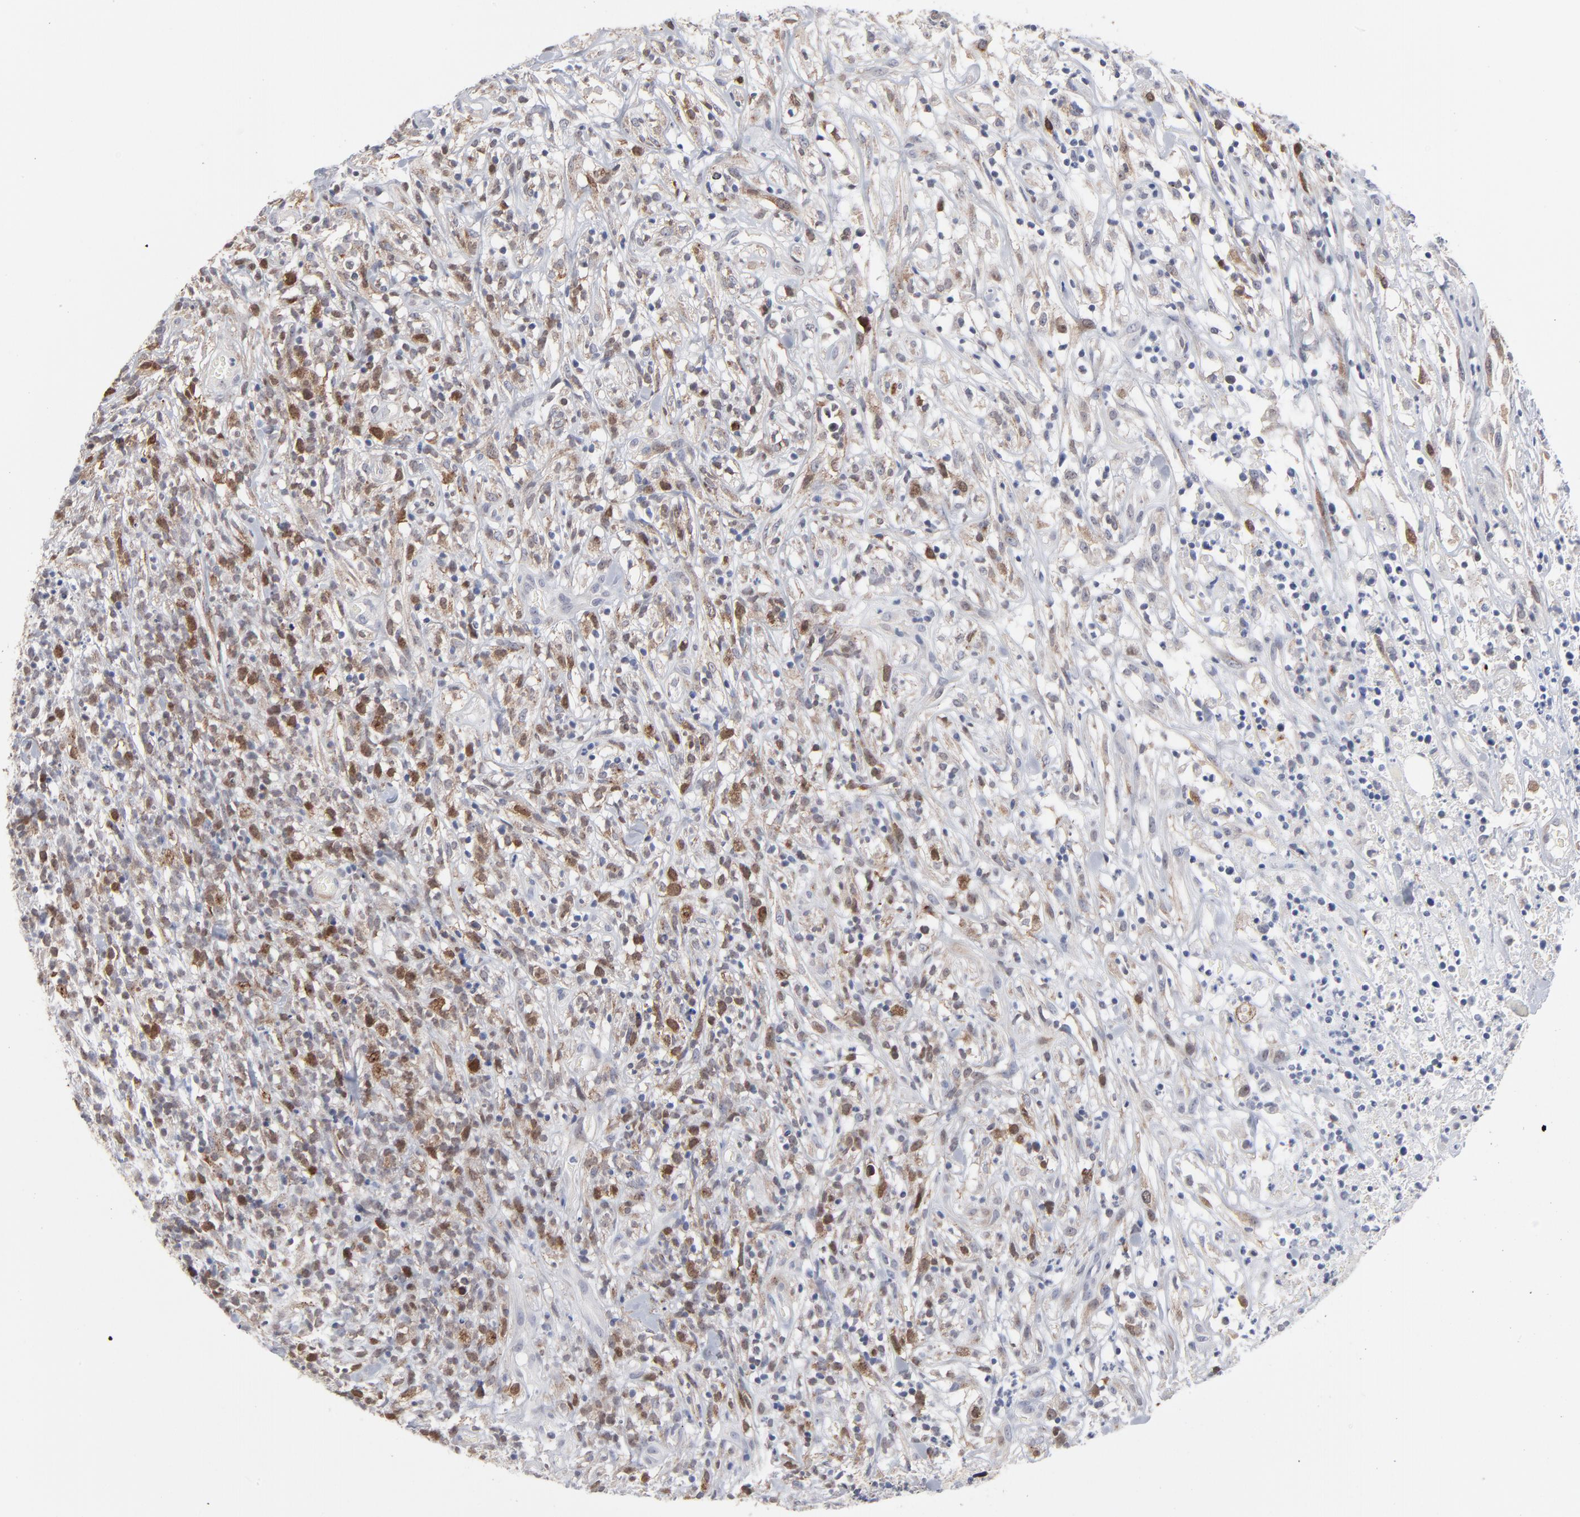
{"staining": {"intensity": "moderate", "quantity": "25%-75%", "location": "cytoplasmic/membranous"}, "tissue": "lymphoma", "cell_type": "Tumor cells", "image_type": "cancer", "snomed": [{"axis": "morphology", "description": "Malignant lymphoma, non-Hodgkin's type, High grade"}, {"axis": "topography", "description": "Lymph node"}], "caption": "IHC image of human high-grade malignant lymphoma, non-Hodgkin's type stained for a protein (brown), which shows medium levels of moderate cytoplasmic/membranous positivity in approximately 25%-75% of tumor cells.", "gene": "AURKA", "patient": {"sex": "female", "age": 73}}